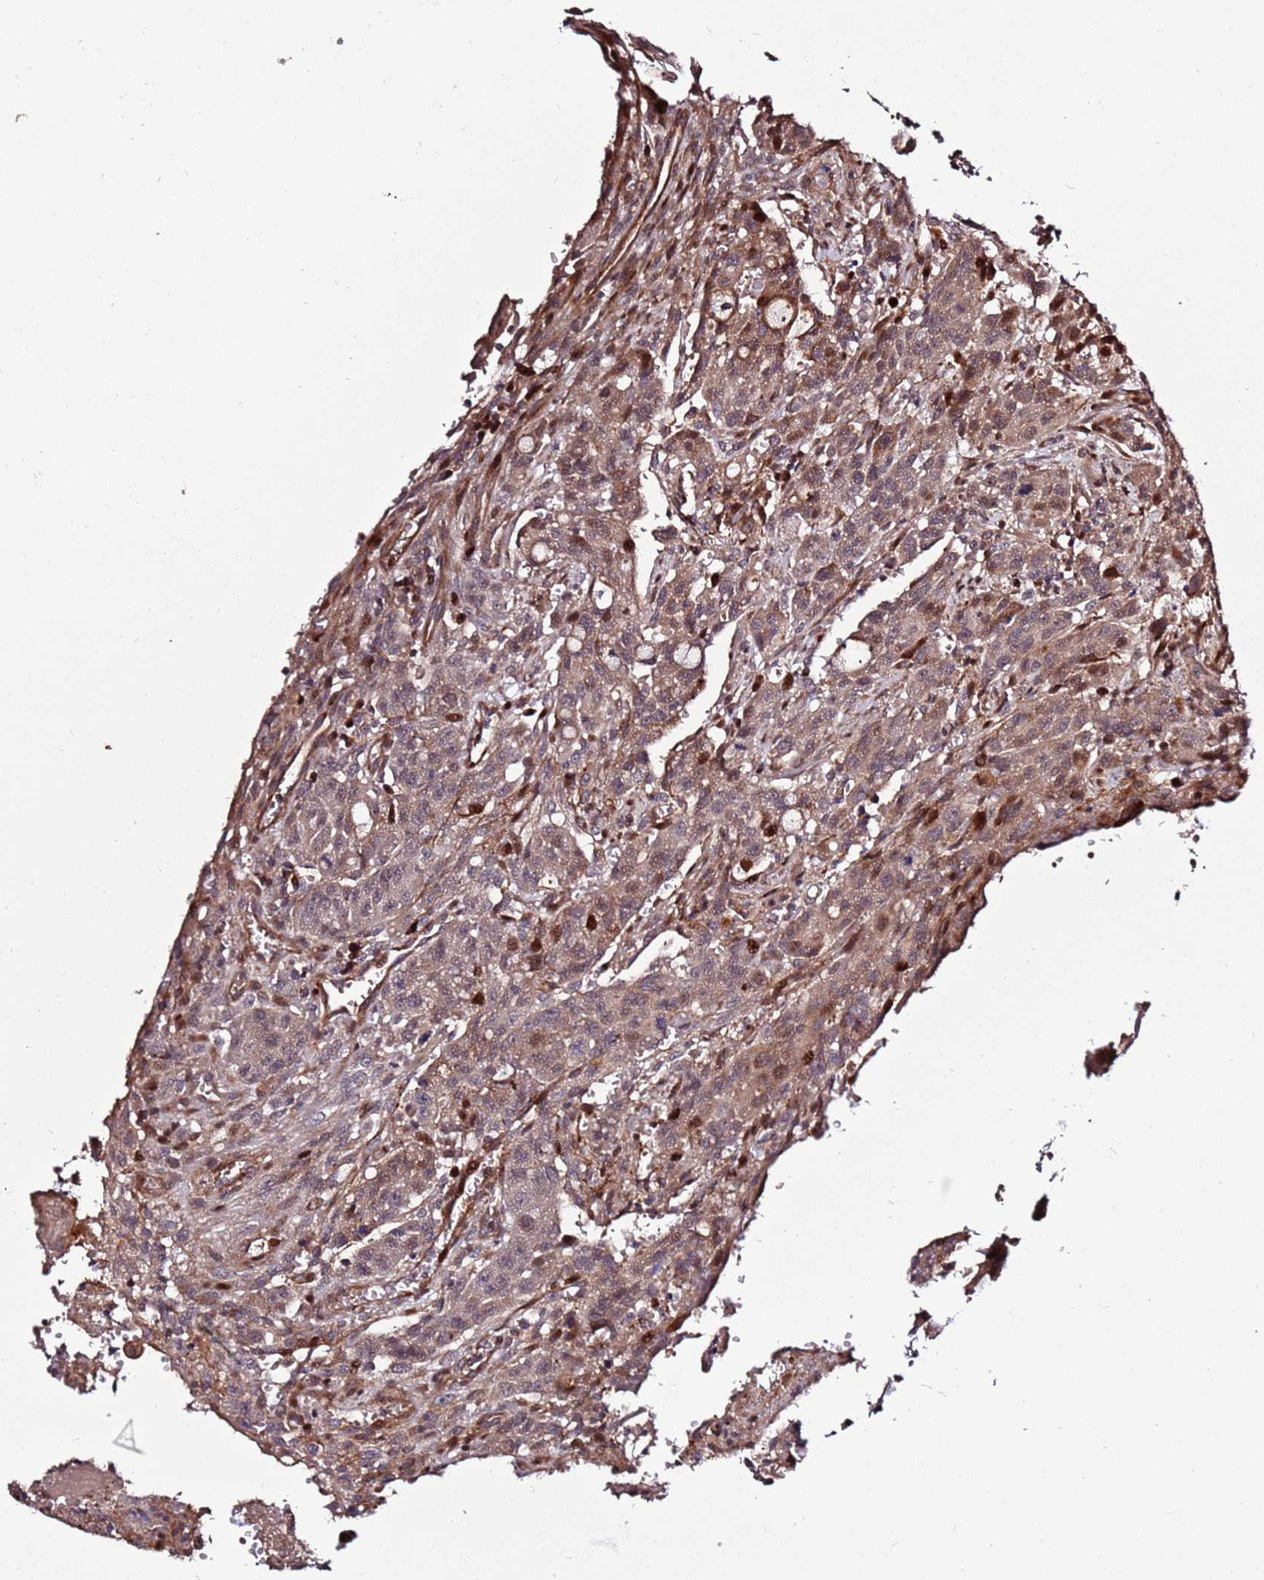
{"staining": {"intensity": "moderate", "quantity": "25%-75%", "location": "cytoplasmic/membranous"}, "tissue": "colorectal cancer", "cell_type": "Tumor cells", "image_type": "cancer", "snomed": [{"axis": "morphology", "description": "Adenocarcinoma, NOS"}, {"axis": "topography", "description": "Colon"}], "caption": "Tumor cells exhibit medium levels of moderate cytoplasmic/membranous positivity in about 25%-75% of cells in adenocarcinoma (colorectal).", "gene": "RHBDL1", "patient": {"sex": "male", "age": 62}}